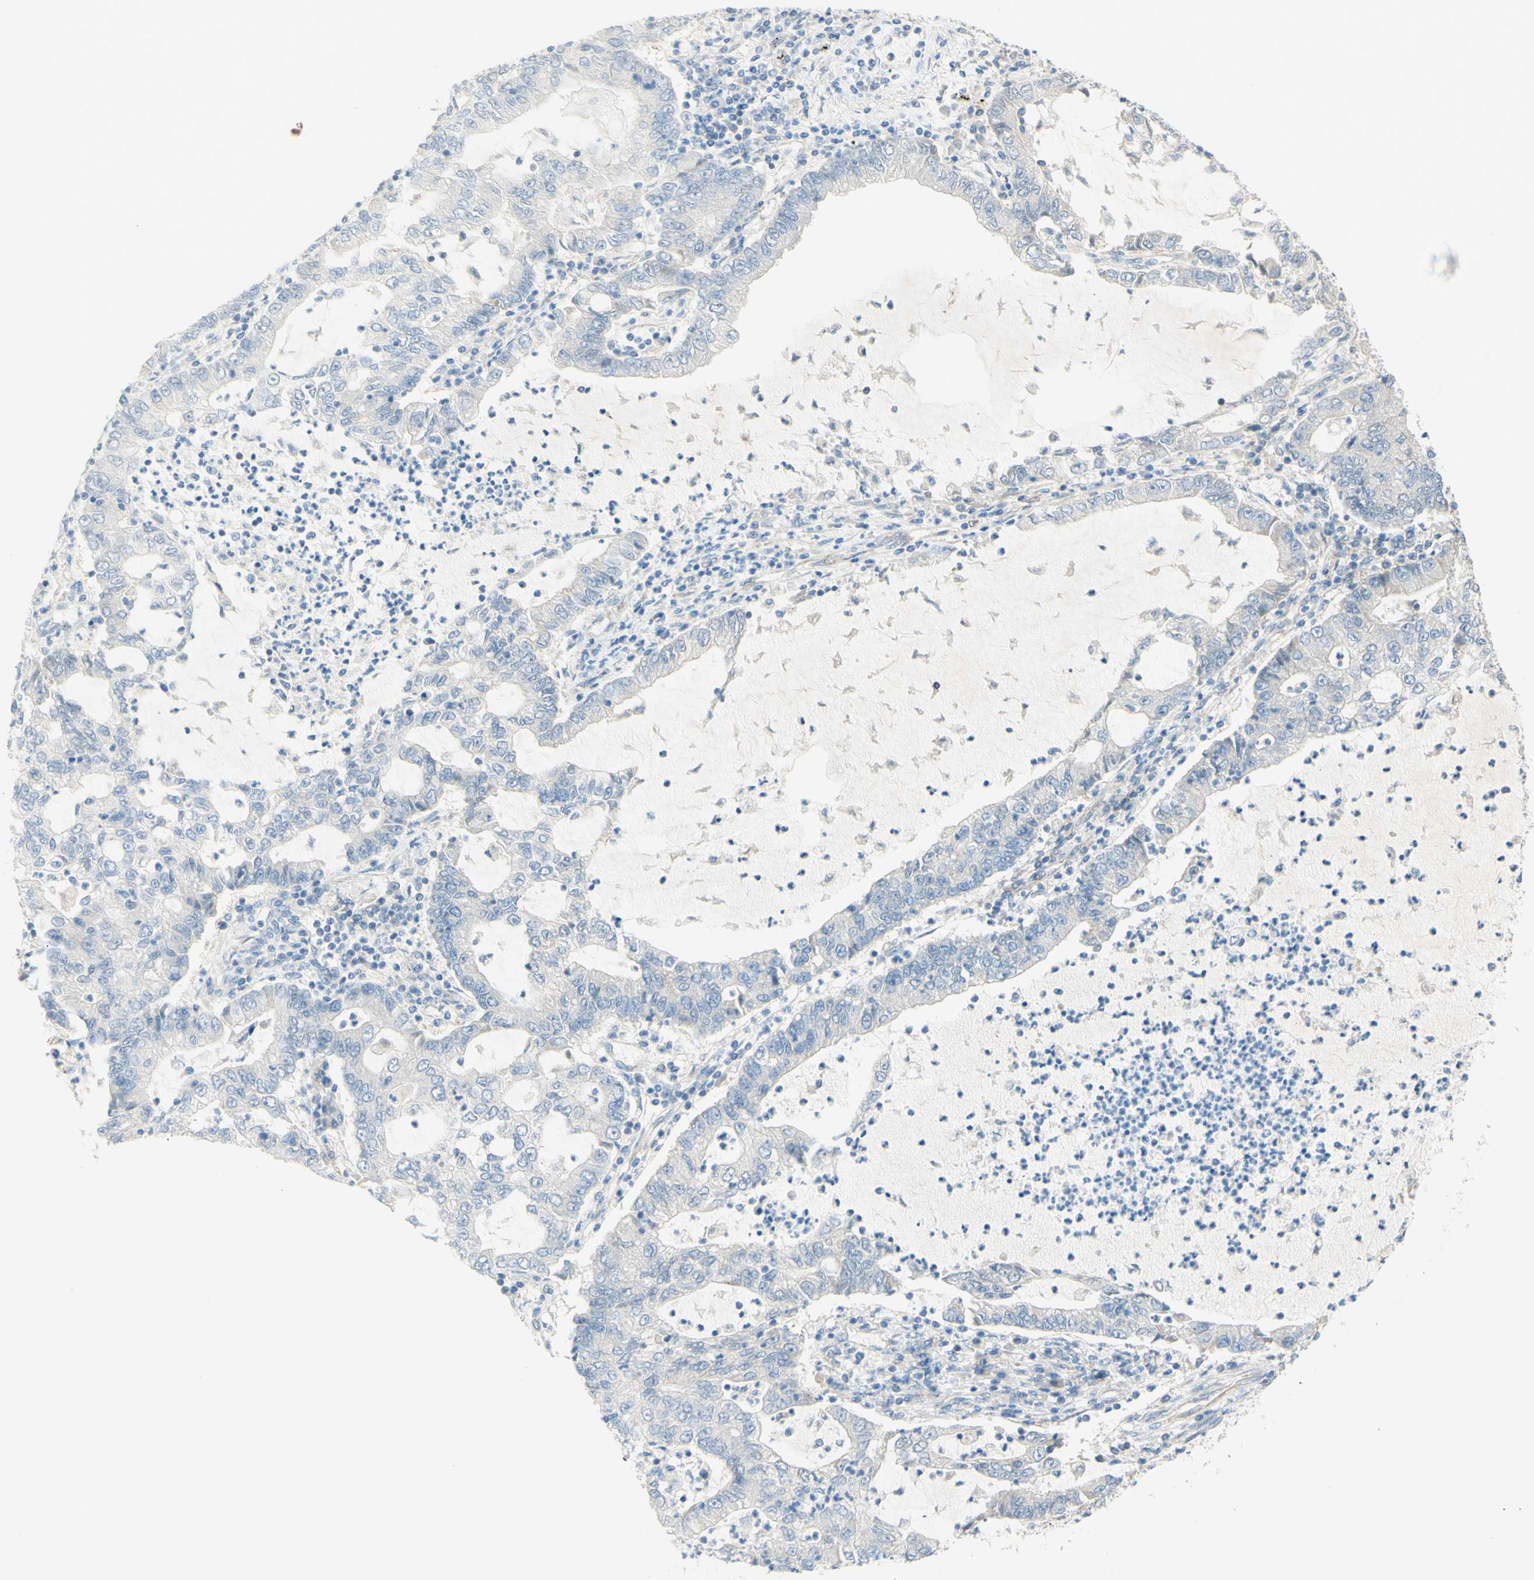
{"staining": {"intensity": "negative", "quantity": "none", "location": "none"}, "tissue": "lung cancer", "cell_type": "Tumor cells", "image_type": "cancer", "snomed": [{"axis": "morphology", "description": "Adenocarcinoma, NOS"}, {"axis": "topography", "description": "Lung"}], "caption": "The photomicrograph displays no staining of tumor cells in lung cancer.", "gene": "MTM1", "patient": {"sex": "female", "age": 51}}